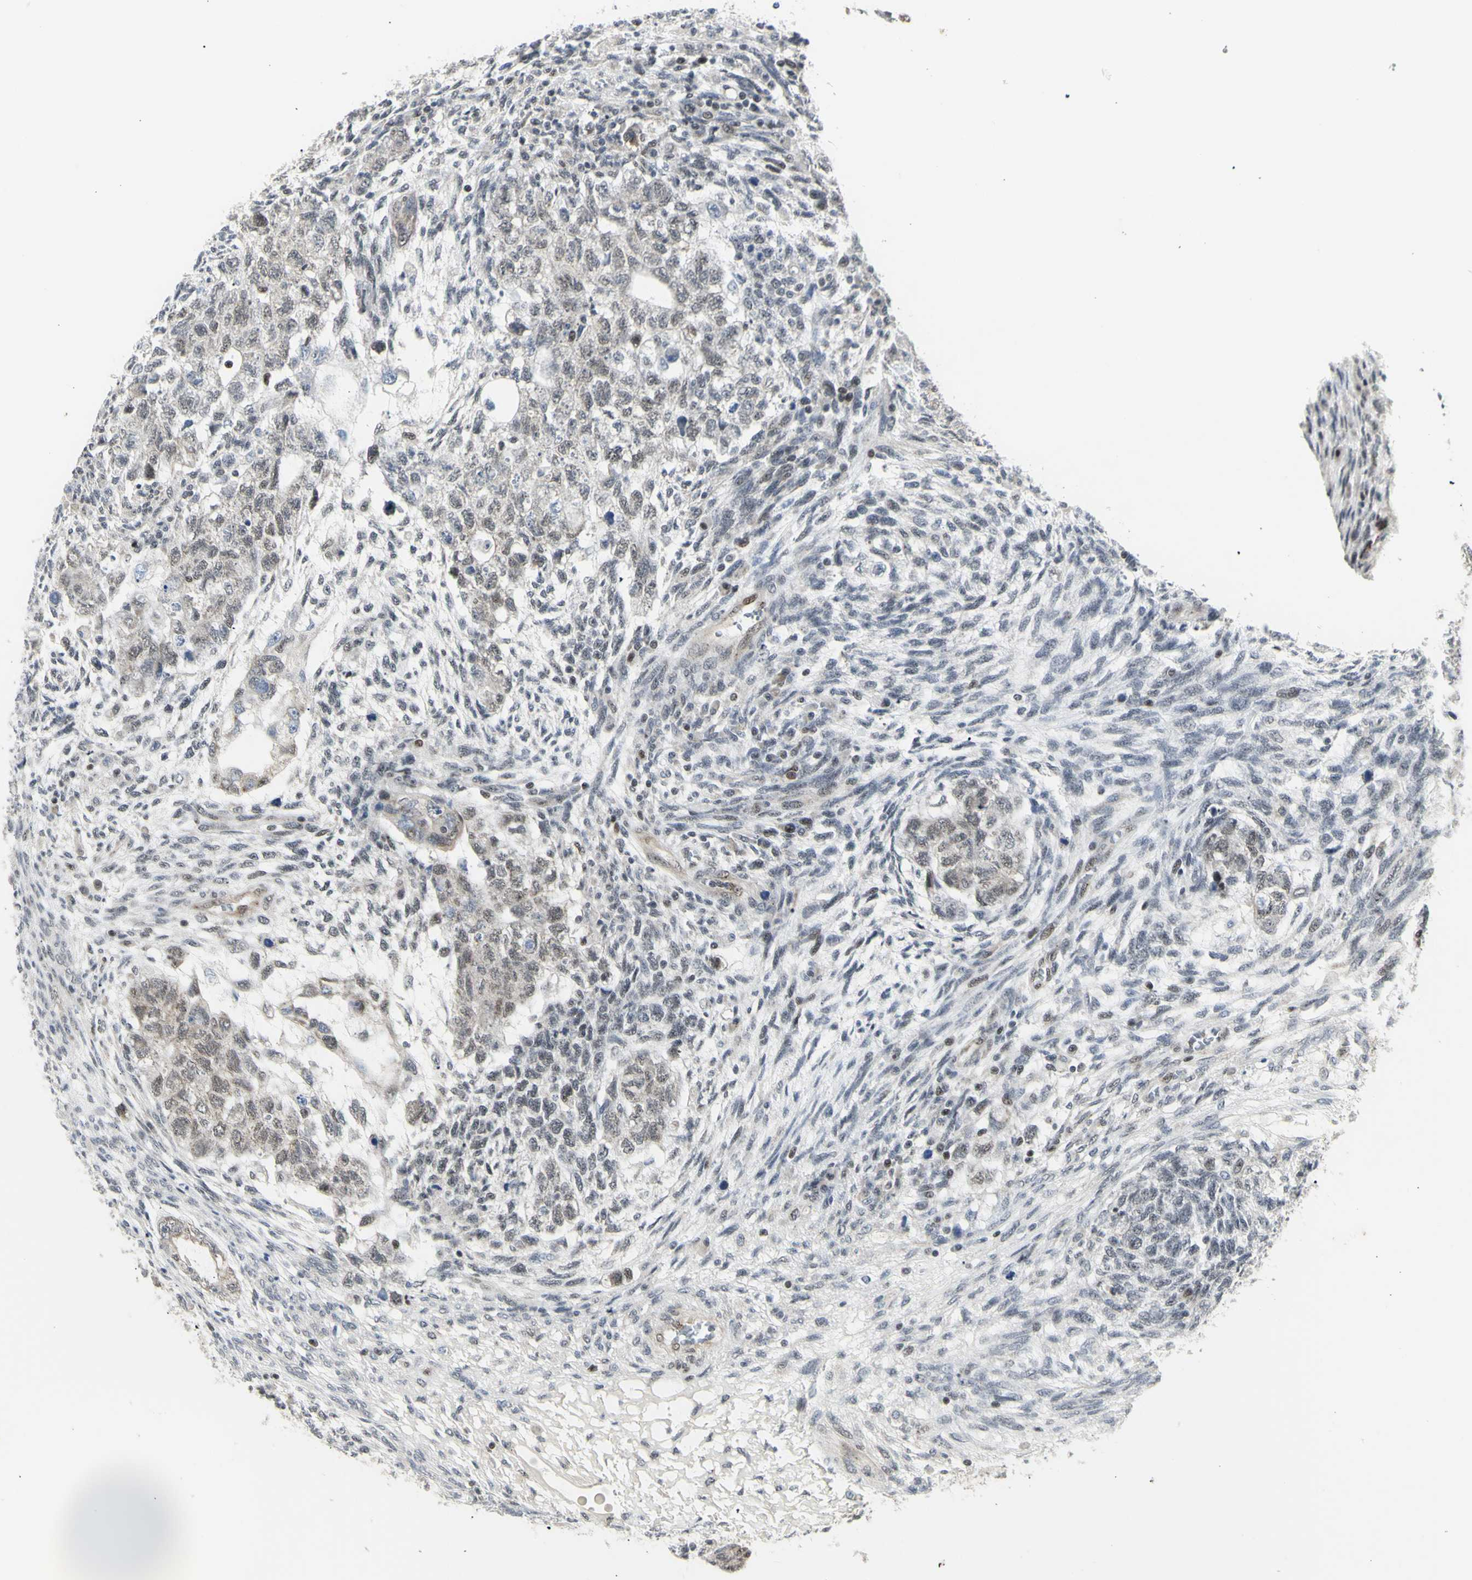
{"staining": {"intensity": "weak", "quantity": ">75%", "location": "nuclear"}, "tissue": "testis cancer", "cell_type": "Tumor cells", "image_type": "cancer", "snomed": [{"axis": "morphology", "description": "Normal tissue, NOS"}, {"axis": "morphology", "description": "Carcinoma, Embryonal, NOS"}, {"axis": "topography", "description": "Testis"}], "caption": "Immunohistochemistry (IHC) of testis cancer exhibits low levels of weak nuclear expression in approximately >75% of tumor cells.", "gene": "DHRS7B", "patient": {"sex": "male", "age": 36}}